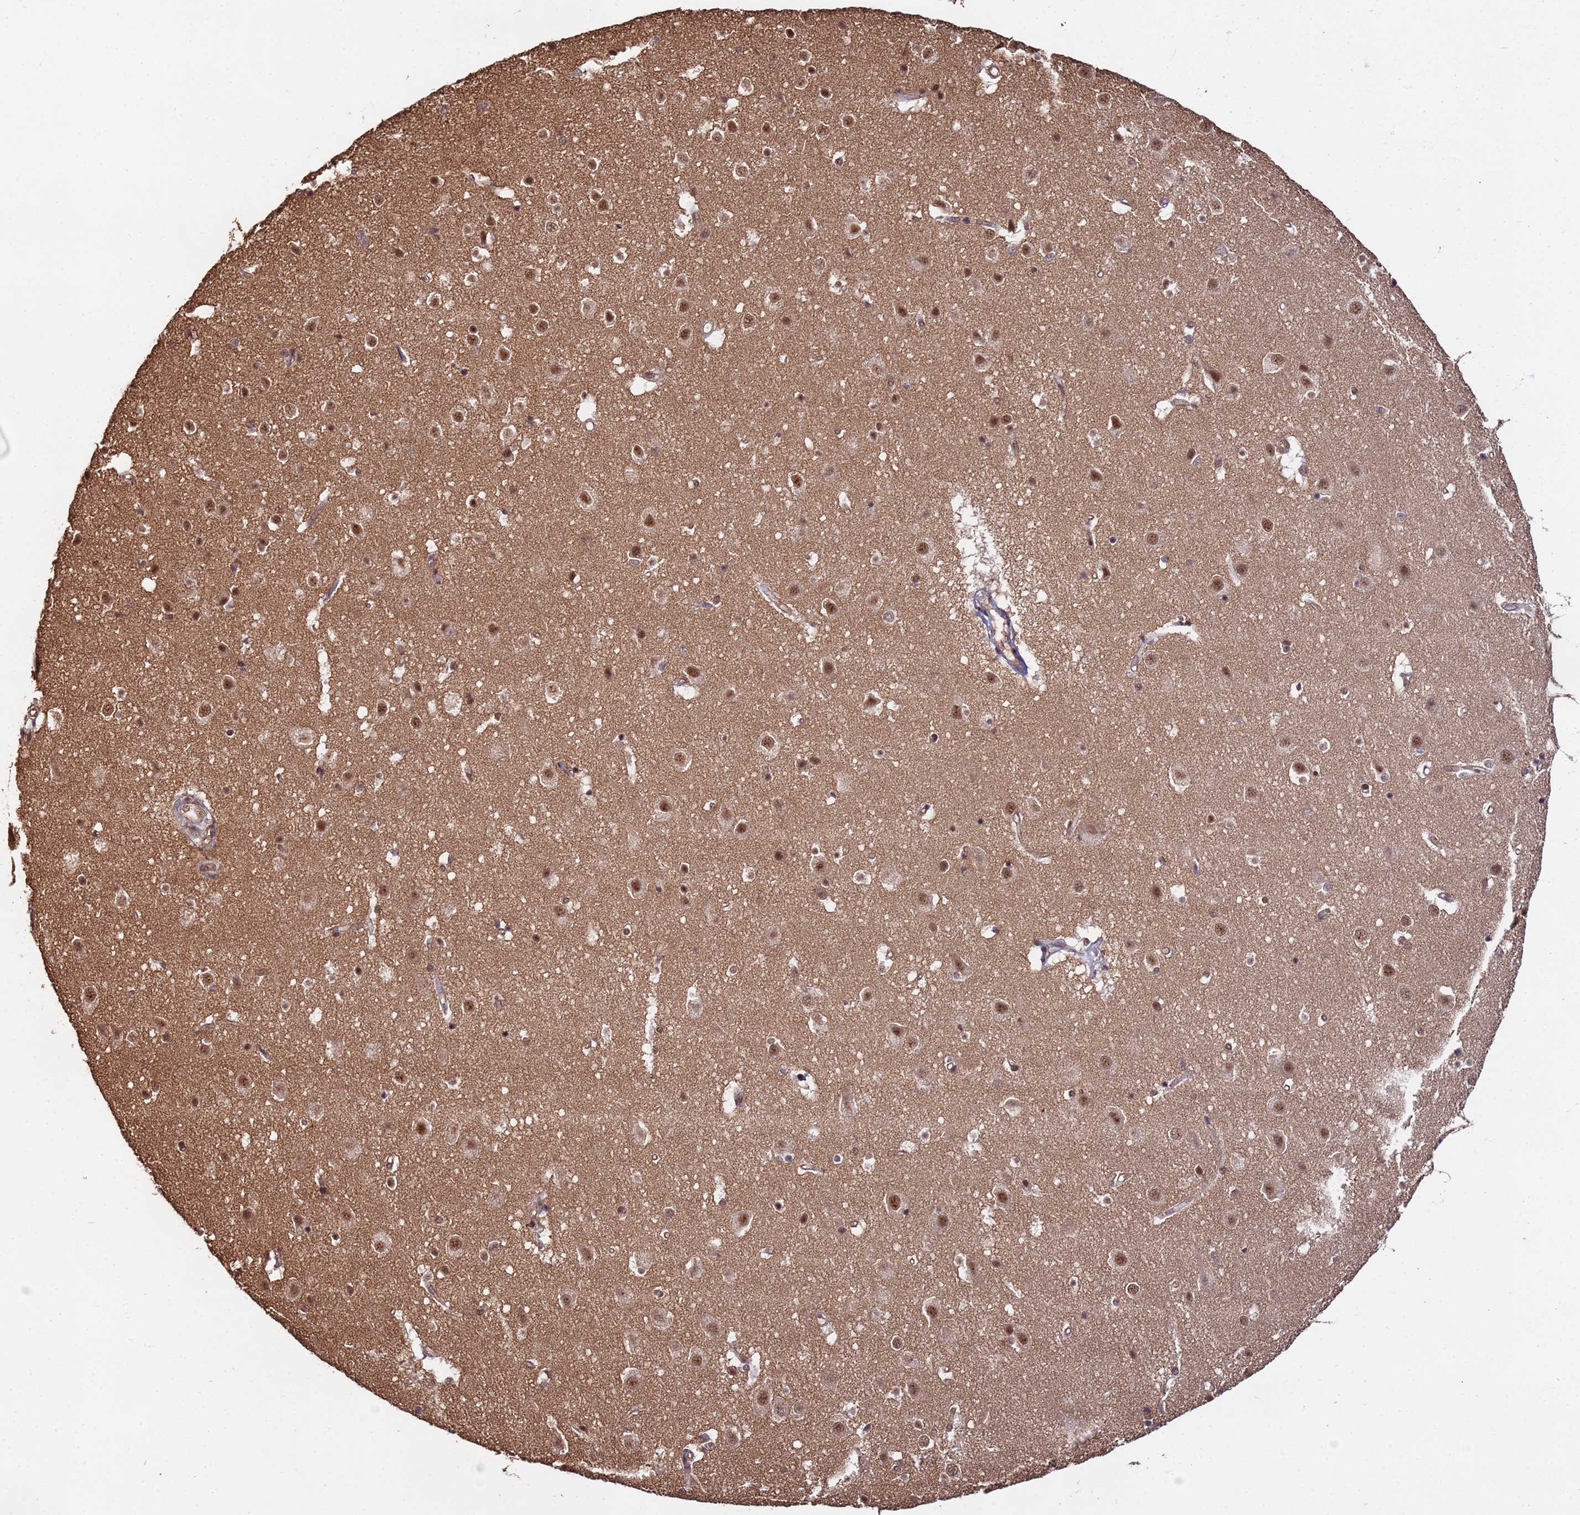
{"staining": {"intensity": "moderate", "quantity": "25%-75%", "location": "nuclear"}, "tissue": "cerebral cortex", "cell_type": "Endothelial cells", "image_type": "normal", "snomed": [{"axis": "morphology", "description": "Normal tissue, NOS"}, {"axis": "topography", "description": "Cerebral cortex"}], "caption": "This photomicrograph reveals normal cerebral cortex stained with IHC to label a protein in brown. The nuclear of endothelial cells show moderate positivity for the protein. Nuclei are counter-stained blue.", "gene": "SYF2", "patient": {"sex": "male", "age": 54}}